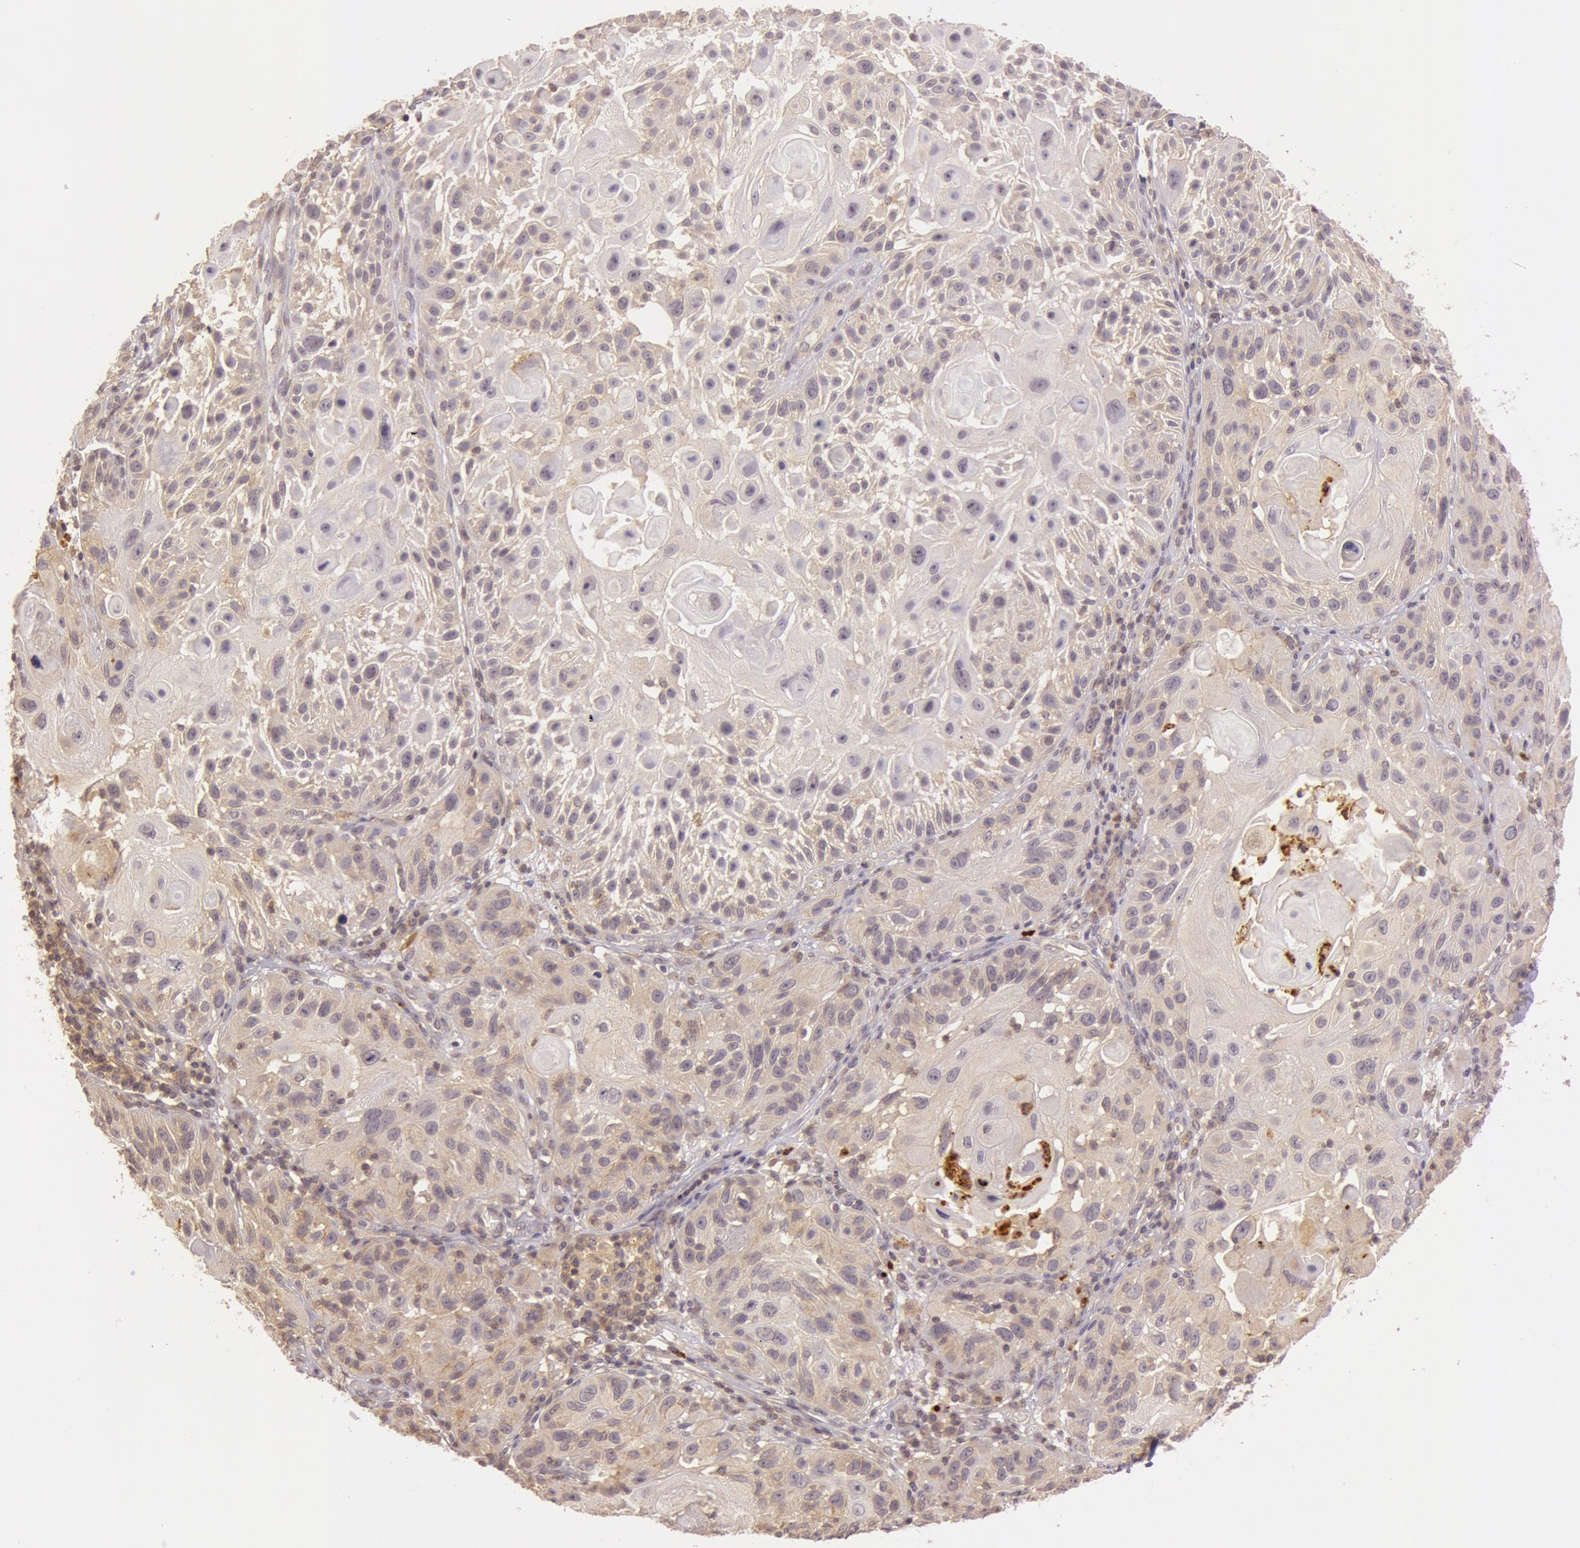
{"staining": {"intensity": "weak", "quantity": "25%-75%", "location": "cytoplasmic/membranous"}, "tissue": "skin cancer", "cell_type": "Tumor cells", "image_type": "cancer", "snomed": [{"axis": "morphology", "description": "Squamous cell carcinoma, NOS"}, {"axis": "topography", "description": "Skin"}], "caption": "Skin cancer stained with a brown dye exhibits weak cytoplasmic/membranous positive positivity in approximately 25%-75% of tumor cells.", "gene": "ATG2B", "patient": {"sex": "female", "age": 89}}